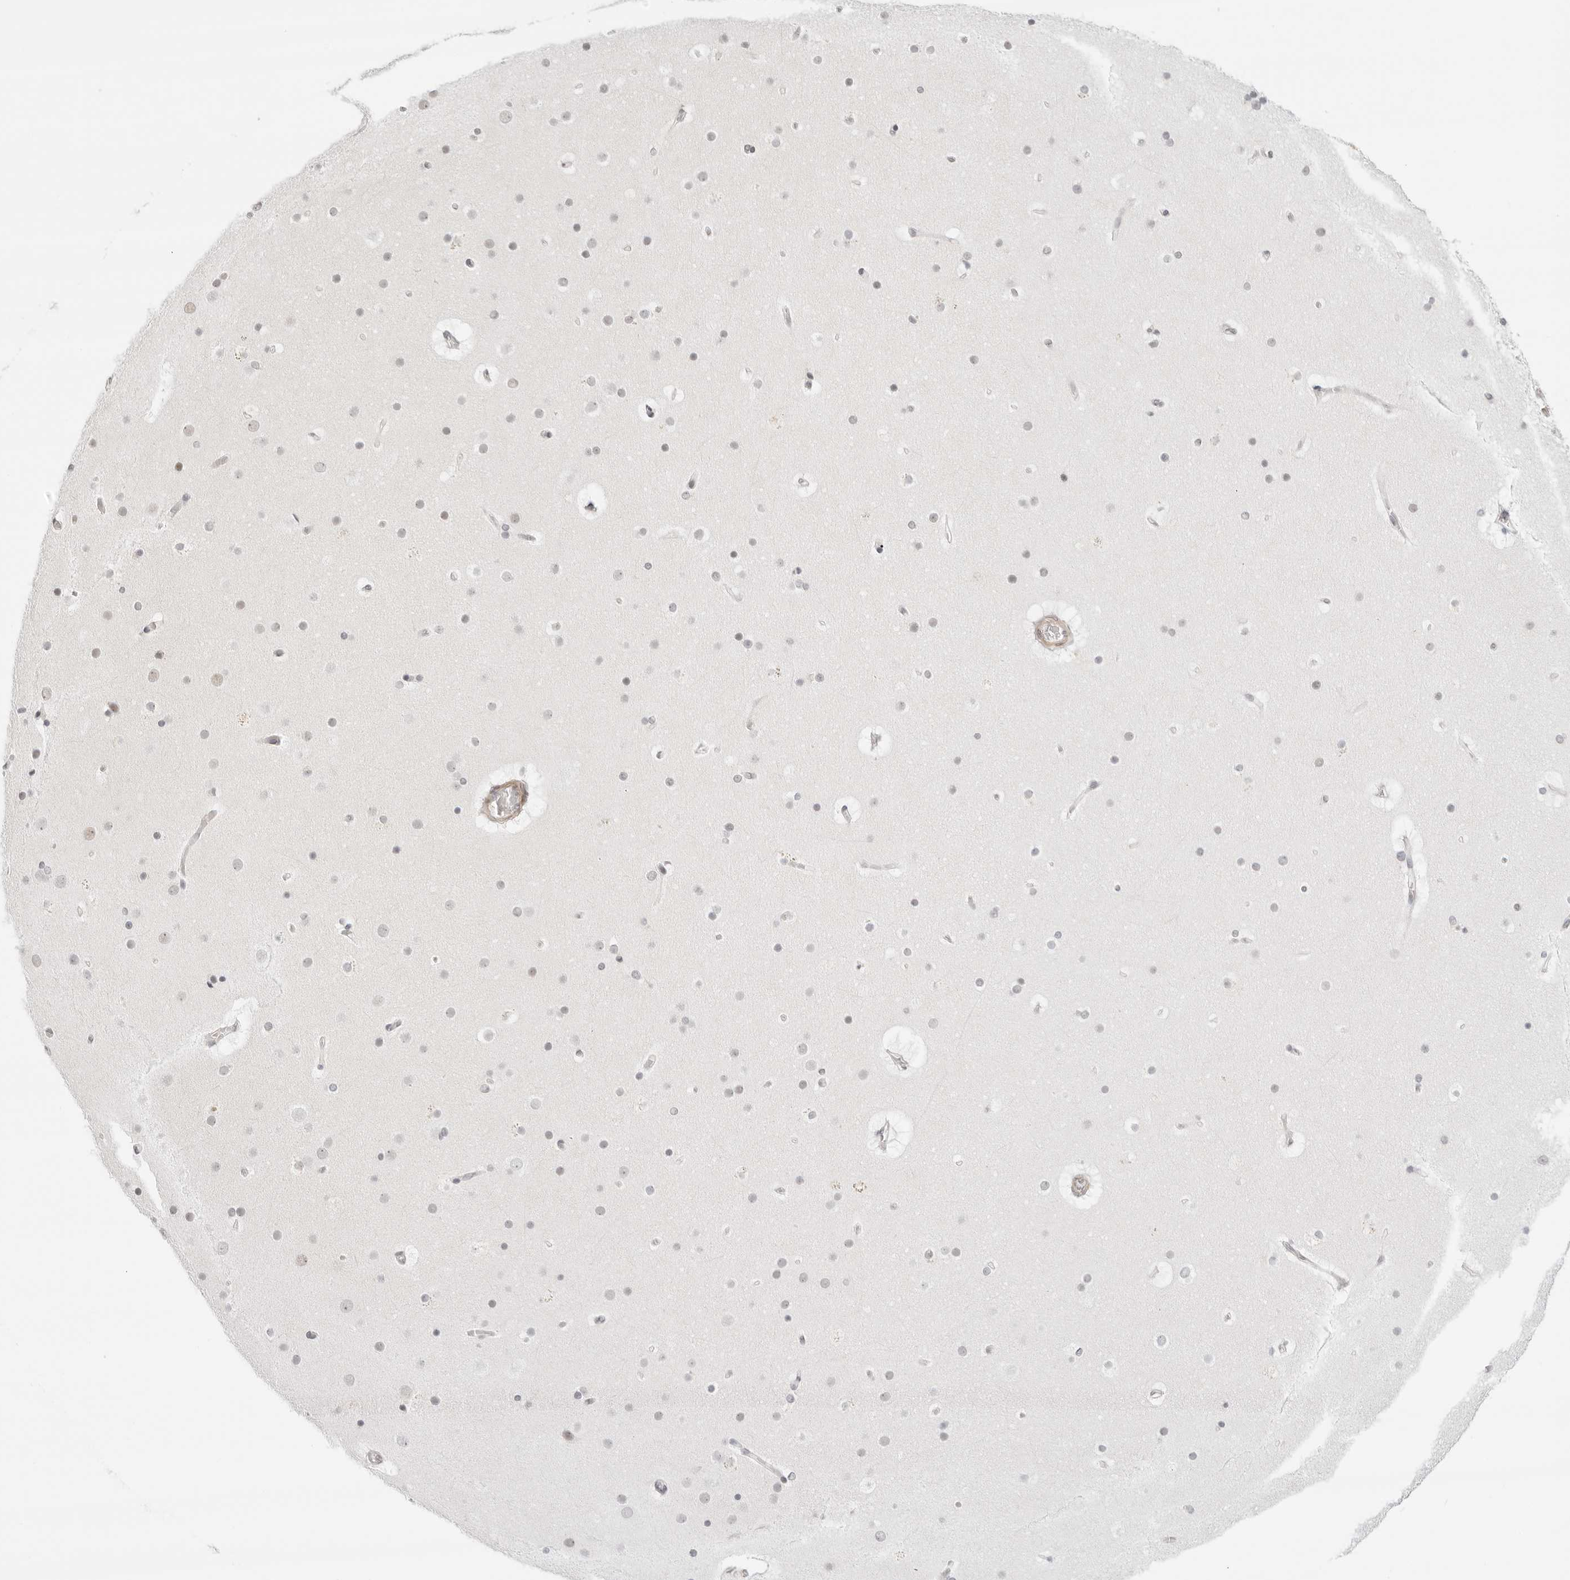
{"staining": {"intensity": "negative", "quantity": "none", "location": "none"}, "tissue": "cerebral cortex", "cell_type": "Endothelial cells", "image_type": "normal", "snomed": [{"axis": "morphology", "description": "Normal tissue, NOS"}, {"axis": "topography", "description": "Cerebral cortex"}], "caption": "Immunohistochemical staining of benign human cerebral cortex displays no significant positivity in endothelial cells. (Immunohistochemistry, brightfield microscopy, high magnification).", "gene": "TCIM", "patient": {"sex": "male", "age": 57}}